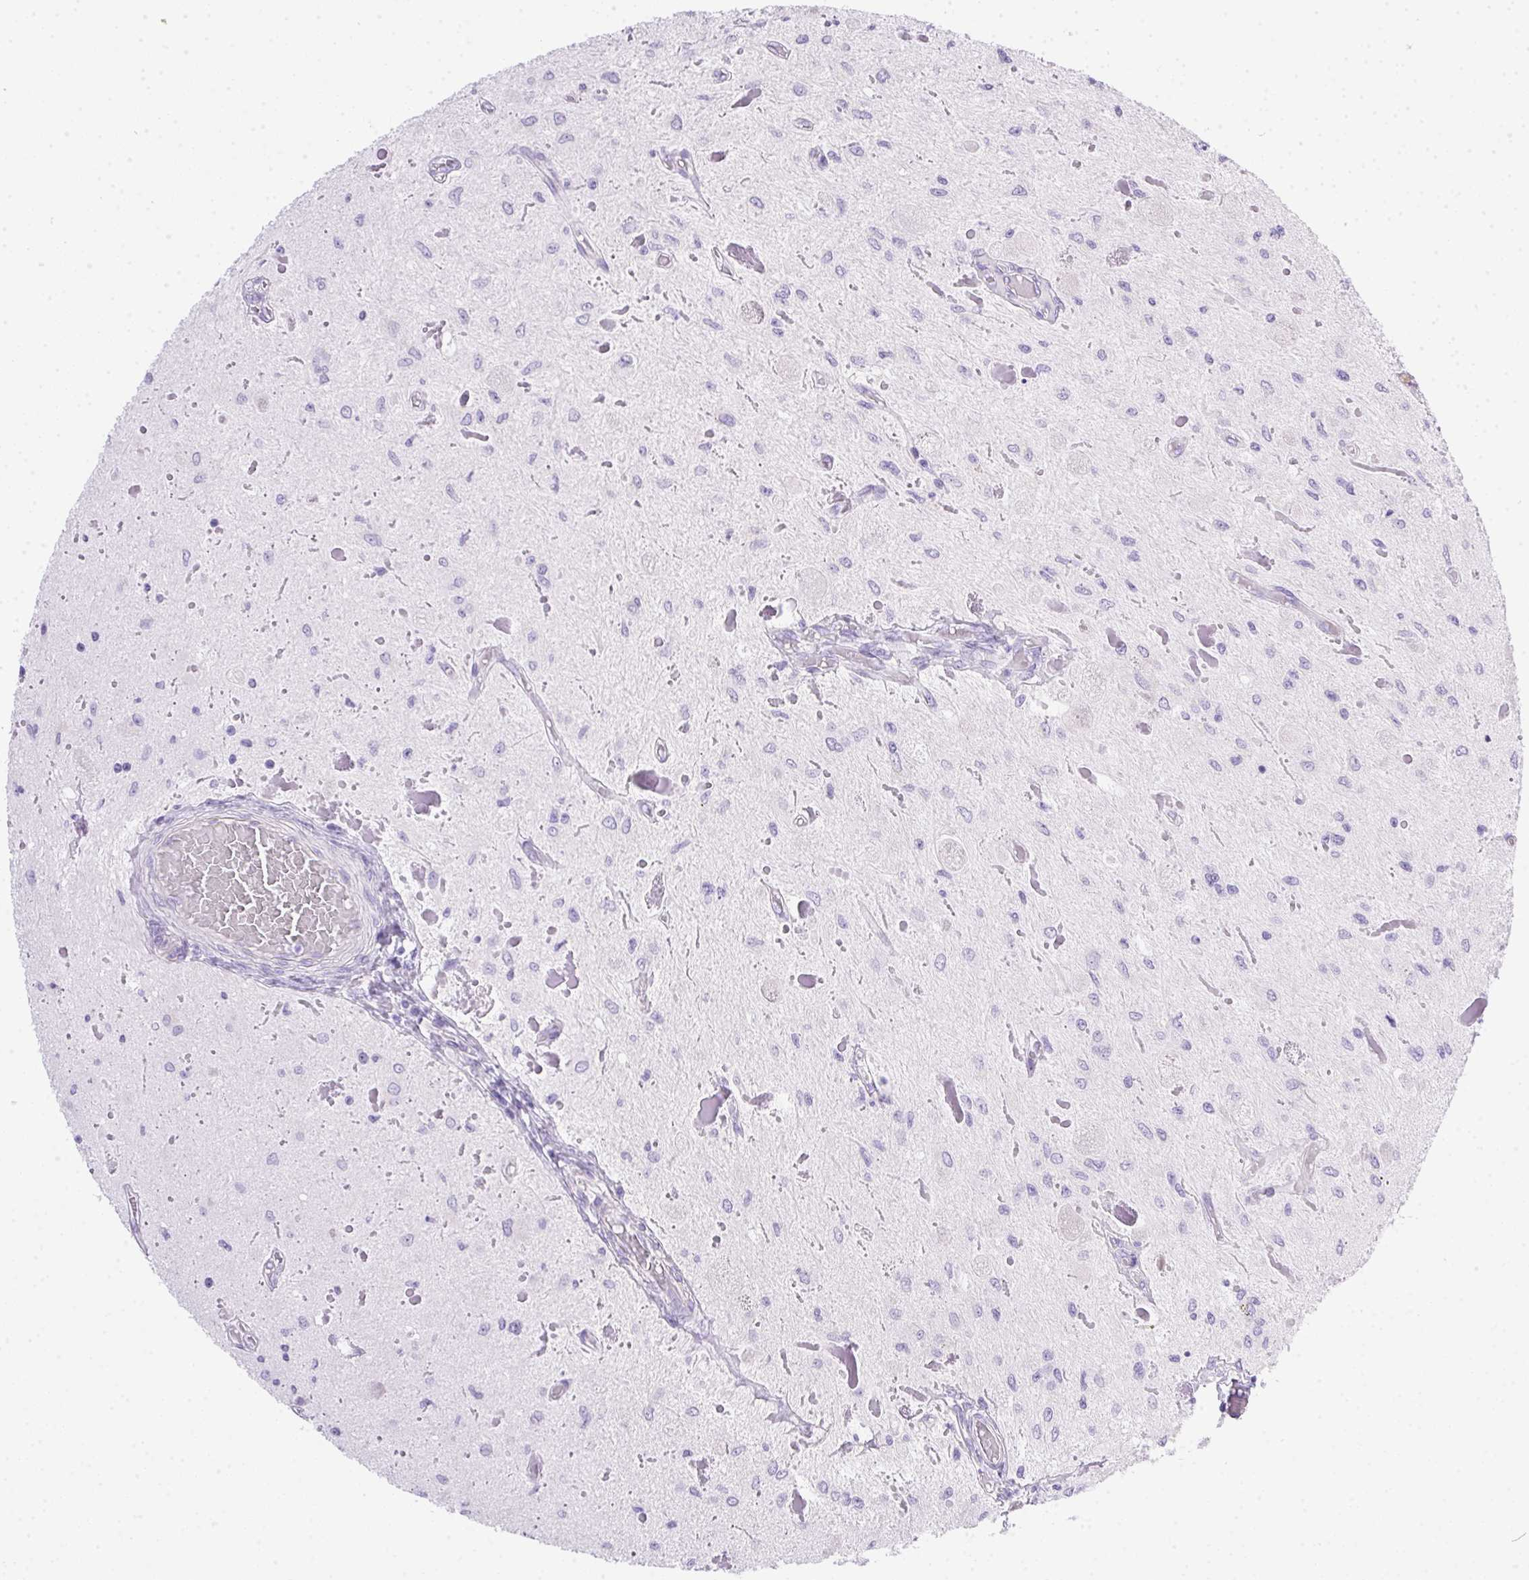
{"staining": {"intensity": "negative", "quantity": "none", "location": "none"}, "tissue": "glioma", "cell_type": "Tumor cells", "image_type": "cancer", "snomed": [{"axis": "morphology", "description": "Glioma, malignant, Low grade"}, {"axis": "topography", "description": "Cerebellum"}], "caption": "Tumor cells are negative for protein expression in human glioma. (Immunohistochemistry (ihc), brightfield microscopy, high magnification).", "gene": "SPACA5B", "patient": {"sex": "female", "age": 14}}